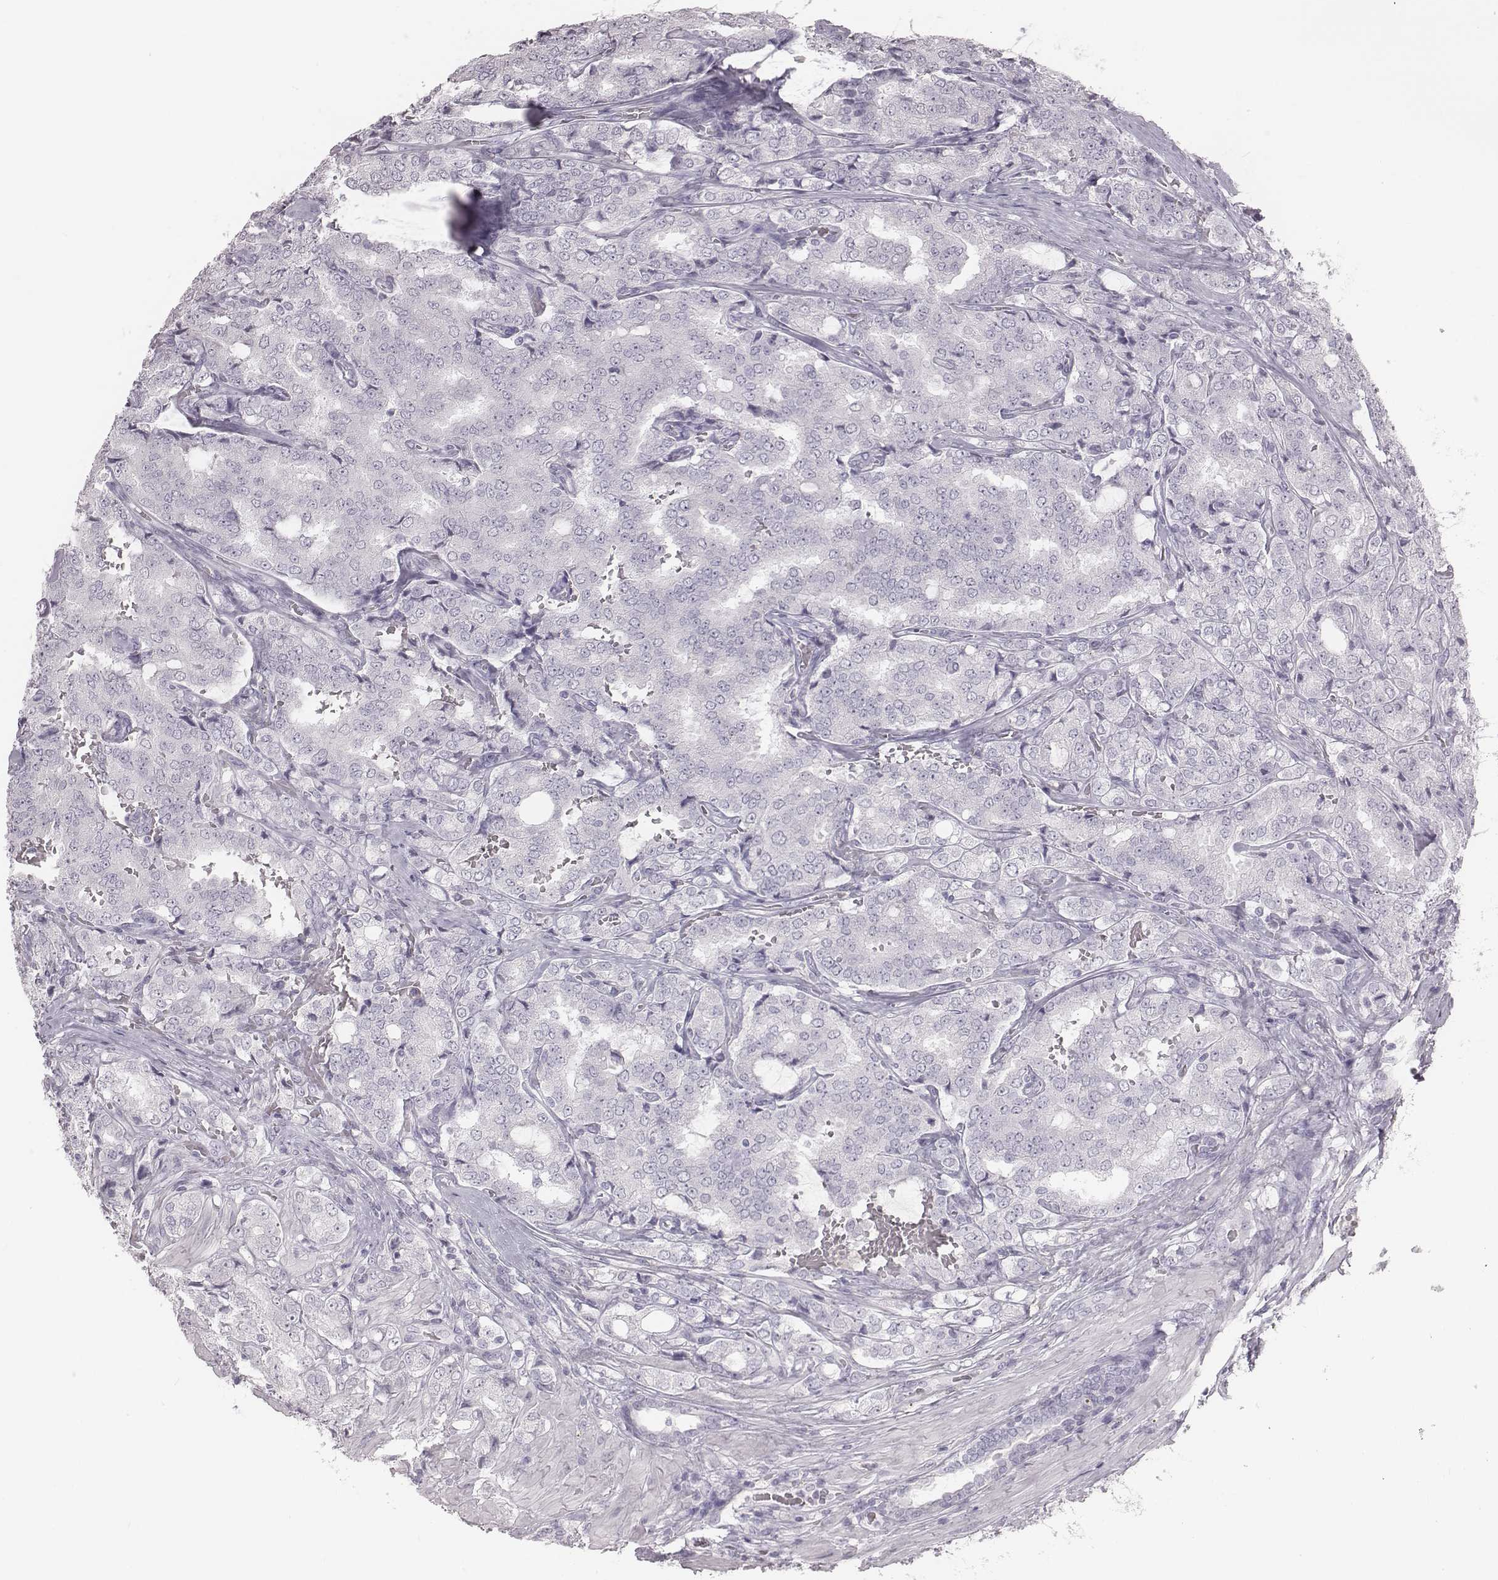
{"staining": {"intensity": "negative", "quantity": "none", "location": "none"}, "tissue": "prostate cancer", "cell_type": "Tumor cells", "image_type": "cancer", "snomed": [{"axis": "morphology", "description": "Adenocarcinoma, NOS"}, {"axis": "topography", "description": "Prostate"}], "caption": "IHC of prostate adenocarcinoma reveals no expression in tumor cells.", "gene": "C6orf58", "patient": {"sex": "male", "age": 65}}